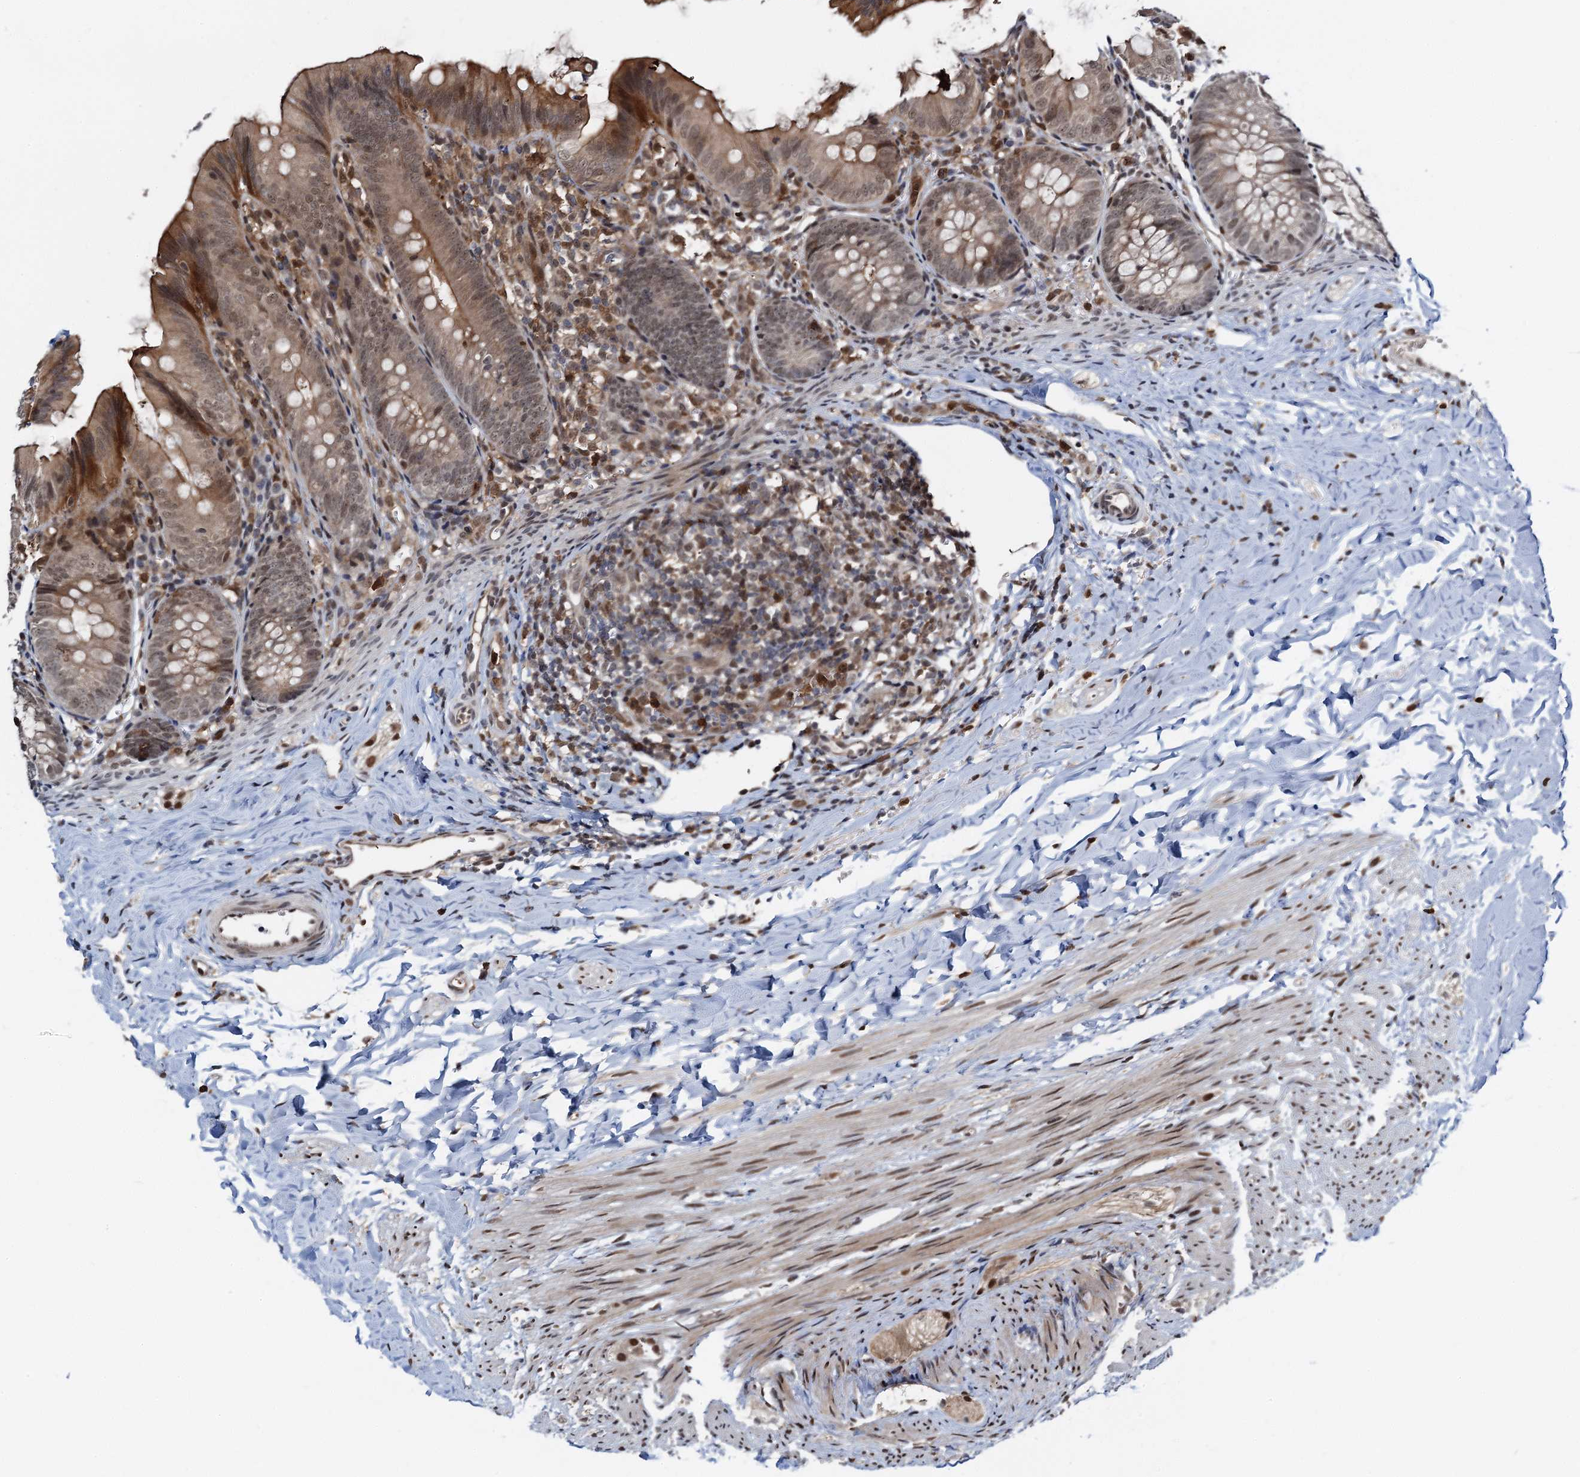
{"staining": {"intensity": "moderate", "quantity": ">75%", "location": "cytoplasmic/membranous,nuclear"}, "tissue": "appendix", "cell_type": "Glandular cells", "image_type": "normal", "snomed": [{"axis": "morphology", "description": "Normal tissue, NOS"}, {"axis": "topography", "description": "Appendix"}], "caption": "Glandular cells demonstrate medium levels of moderate cytoplasmic/membranous,nuclear expression in approximately >75% of cells in benign human appendix.", "gene": "ZNF609", "patient": {"sex": "male", "age": 1}}